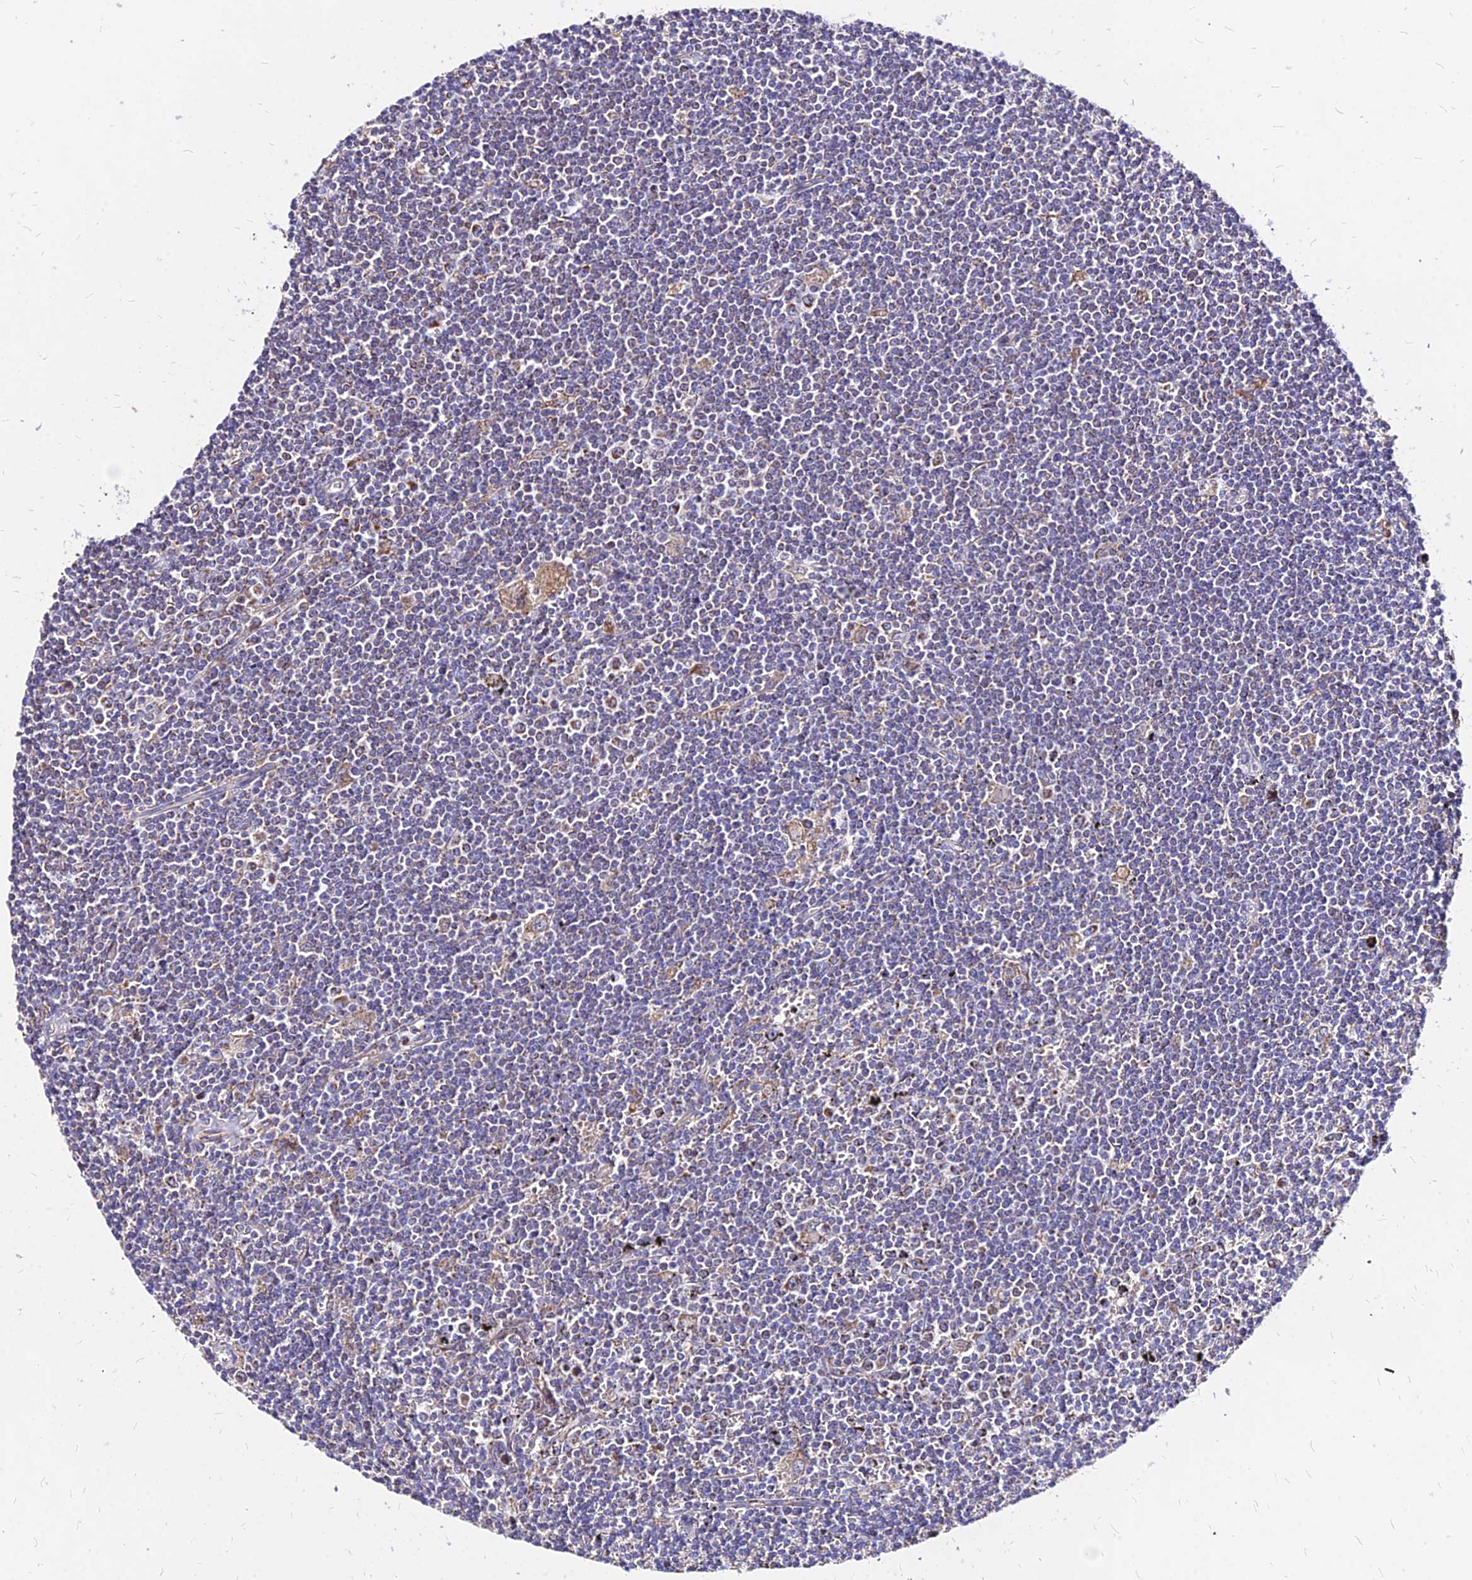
{"staining": {"intensity": "negative", "quantity": "none", "location": "none"}, "tissue": "lymphoma", "cell_type": "Tumor cells", "image_type": "cancer", "snomed": [{"axis": "morphology", "description": "Malignant lymphoma, non-Hodgkin's type, Low grade"}, {"axis": "topography", "description": "Spleen"}], "caption": "There is no significant positivity in tumor cells of lymphoma.", "gene": "MRPL3", "patient": {"sex": "male", "age": 76}}